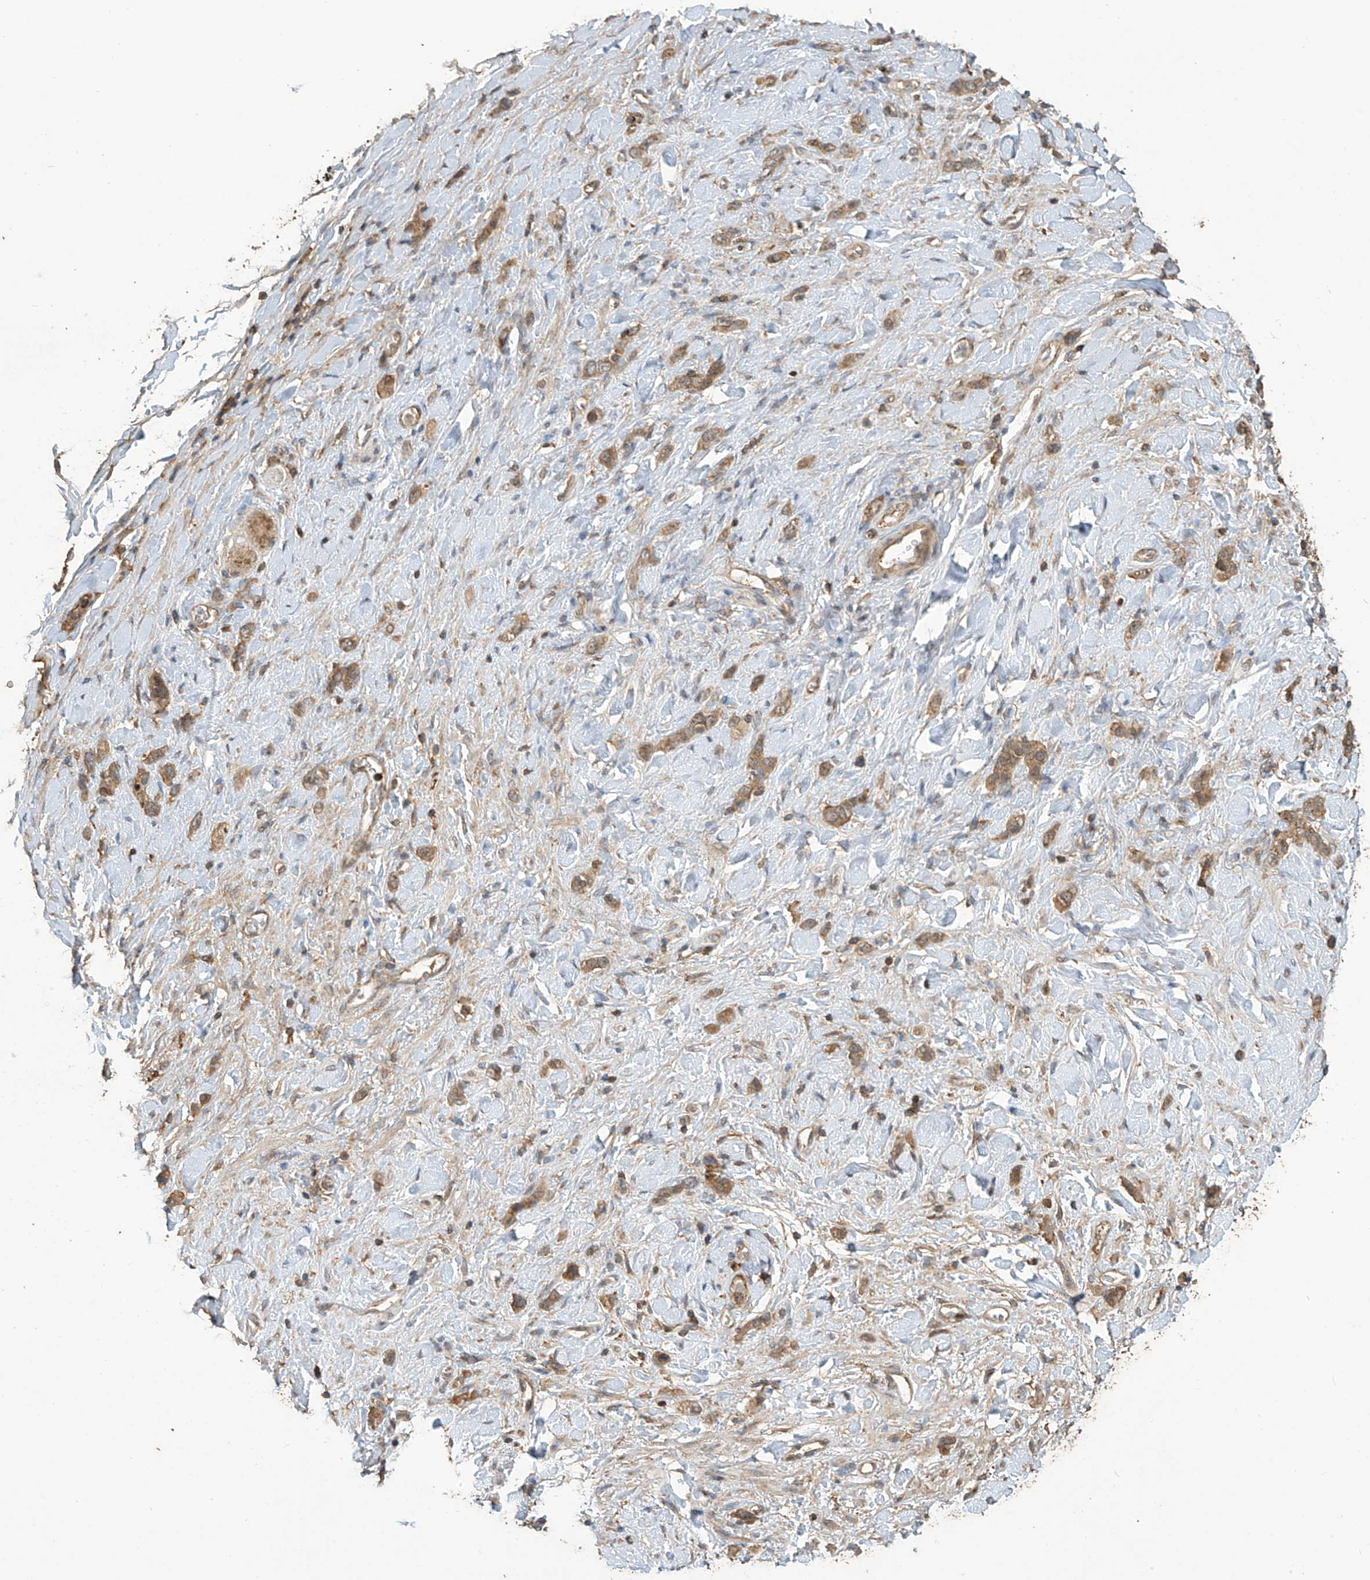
{"staining": {"intensity": "moderate", "quantity": ">75%", "location": "cytoplasmic/membranous"}, "tissue": "stomach cancer", "cell_type": "Tumor cells", "image_type": "cancer", "snomed": [{"axis": "morphology", "description": "Adenocarcinoma, NOS"}, {"axis": "topography", "description": "Stomach"}], "caption": "Stomach cancer stained with immunohistochemistry (IHC) demonstrates moderate cytoplasmic/membranous positivity in approximately >75% of tumor cells.", "gene": "COX10", "patient": {"sex": "female", "age": 65}}